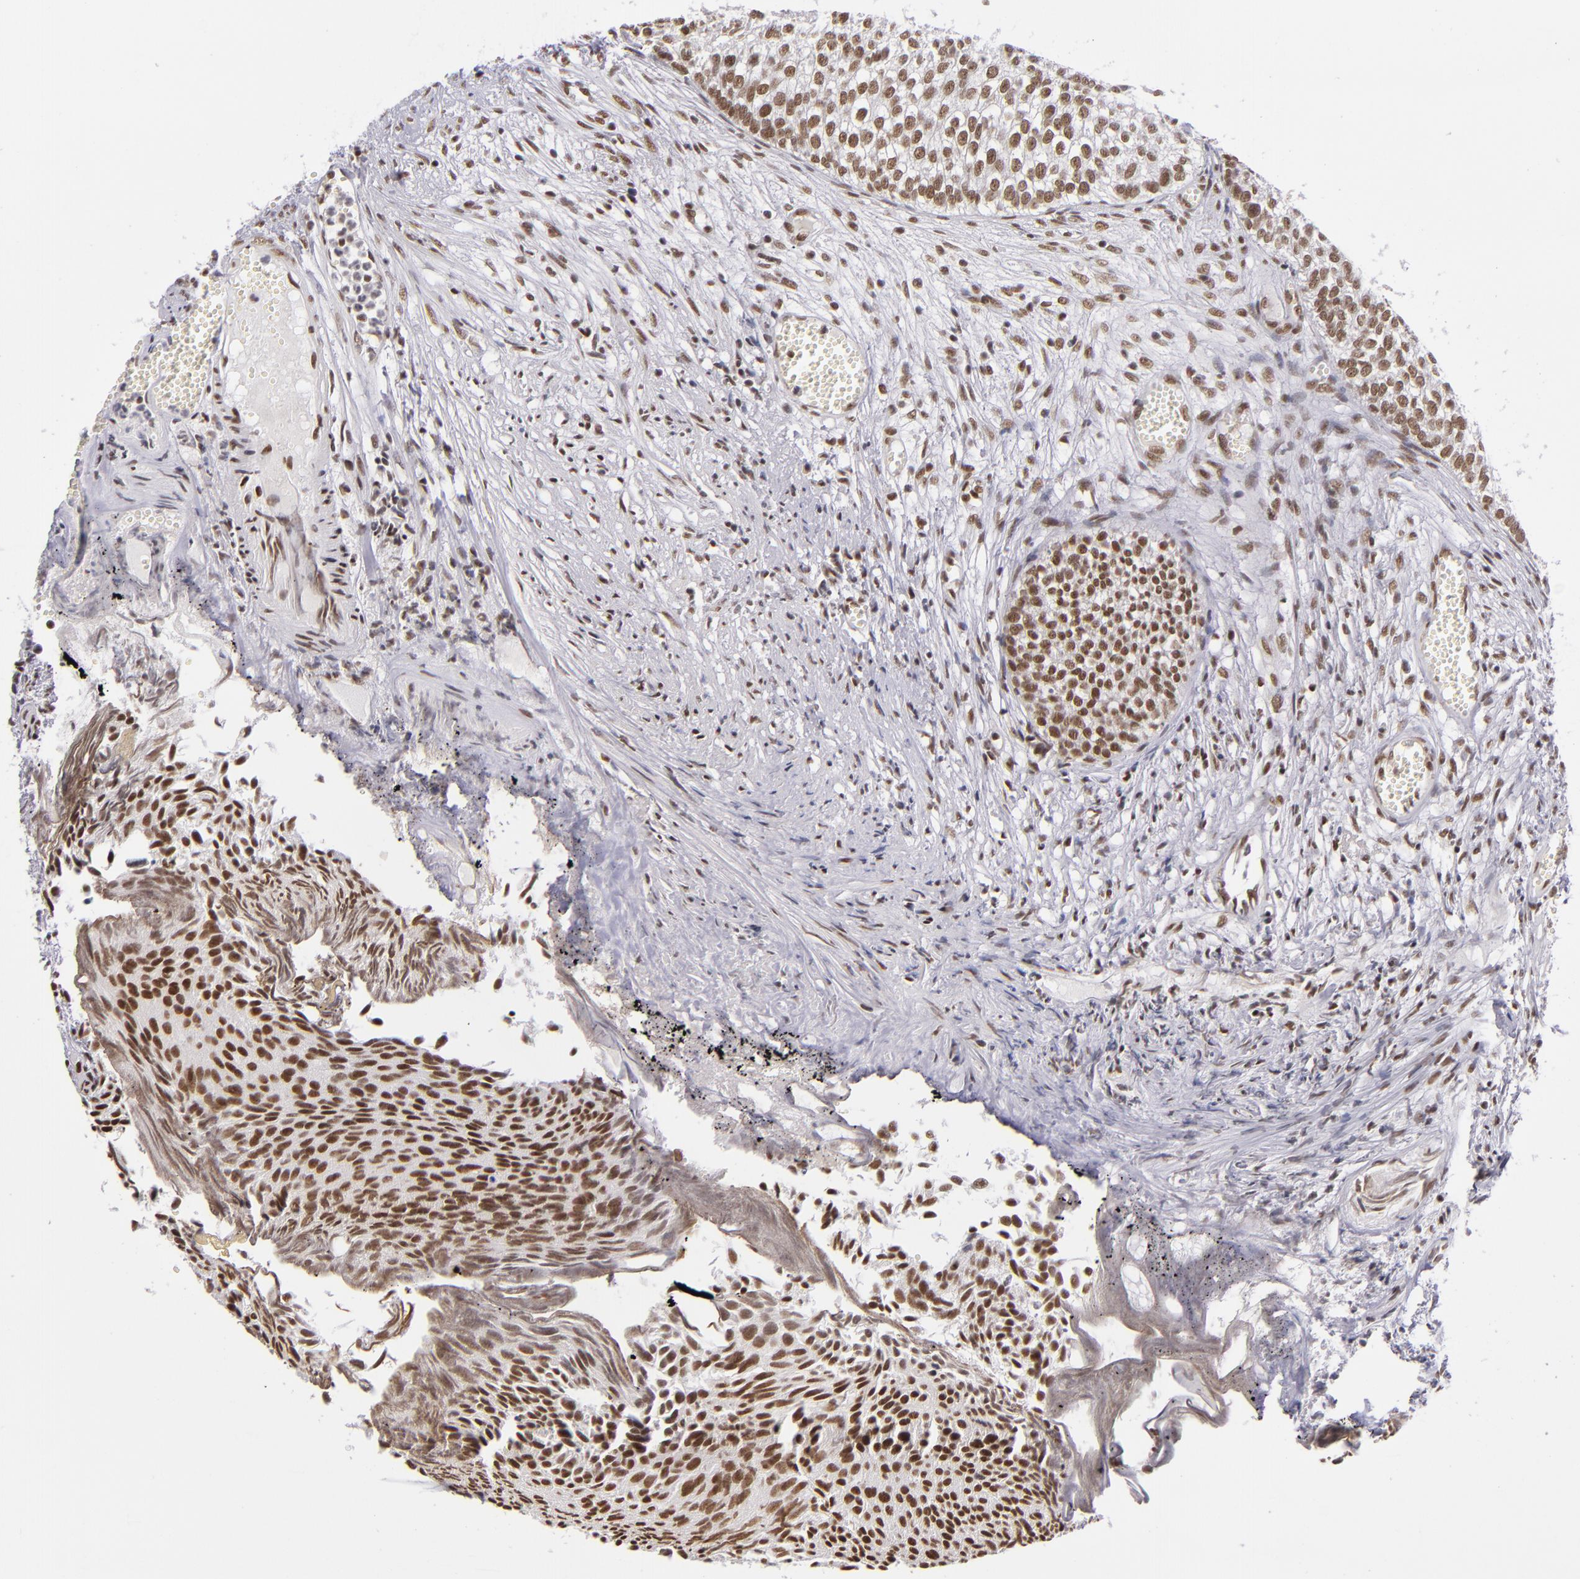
{"staining": {"intensity": "moderate", "quantity": ">75%", "location": "nuclear"}, "tissue": "urothelial cancer", "cell_type": "Tumor cells", "image_type": "cancer", "snomed": [{"axis": "morphology", "description": "Urothelial carcinoma, Low grade"}, {"axis": "topography", "description": "Urinary bladder"}], "caption": "This micrograph demonstrates urothelial cancer stained with immunohistochemistry (IHC) to label a protein in brown. The nuclear of tumor cells show moderate positivity for the protein. Nuclei are counter-stained blue.", "gene": "ZNF148", "patient": {"sex": "male", "age": 84}}